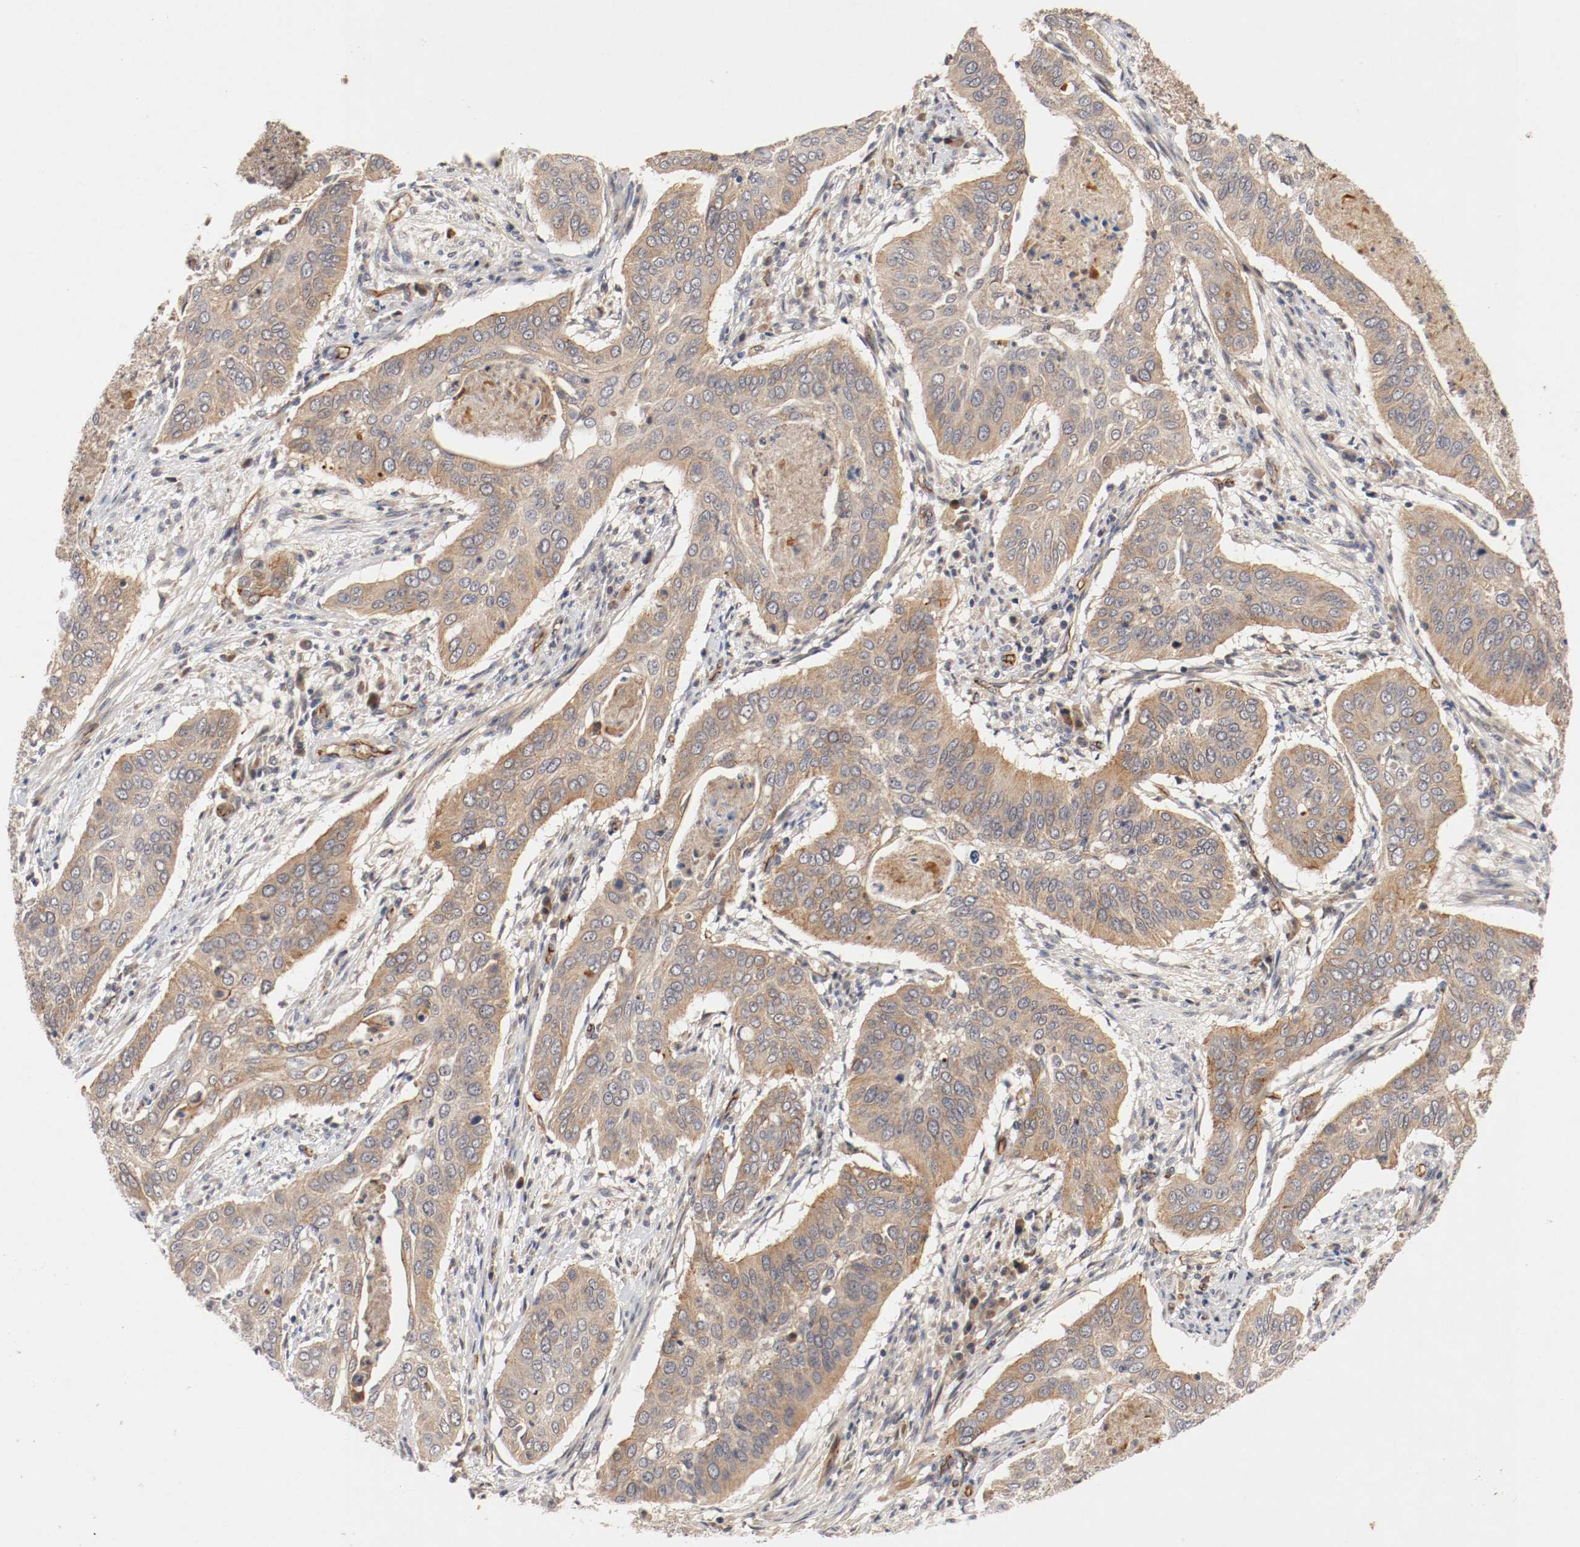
{"staining": {"intensity": "weak", "quantity": ">75%", "location": "cytoplasmic/membranous"}, "tissue": "cervical cancer", "cell_type": "Tumor cells", "image_type": "cancer", "snomed": [{"axis": "morphology", "description": "Squamous cell carcinoma, NOS"}, {"axis": "topography", "description": "Cervix"}], "caption": "Protein expression analysis of human cervical cancer (squamous cell carcinoma) reveals weak cytoplasmic/membranous expression in about >75% of tumor cells.", "gene": "TYK2", "patient": {"sex": "female", "age": 39}}